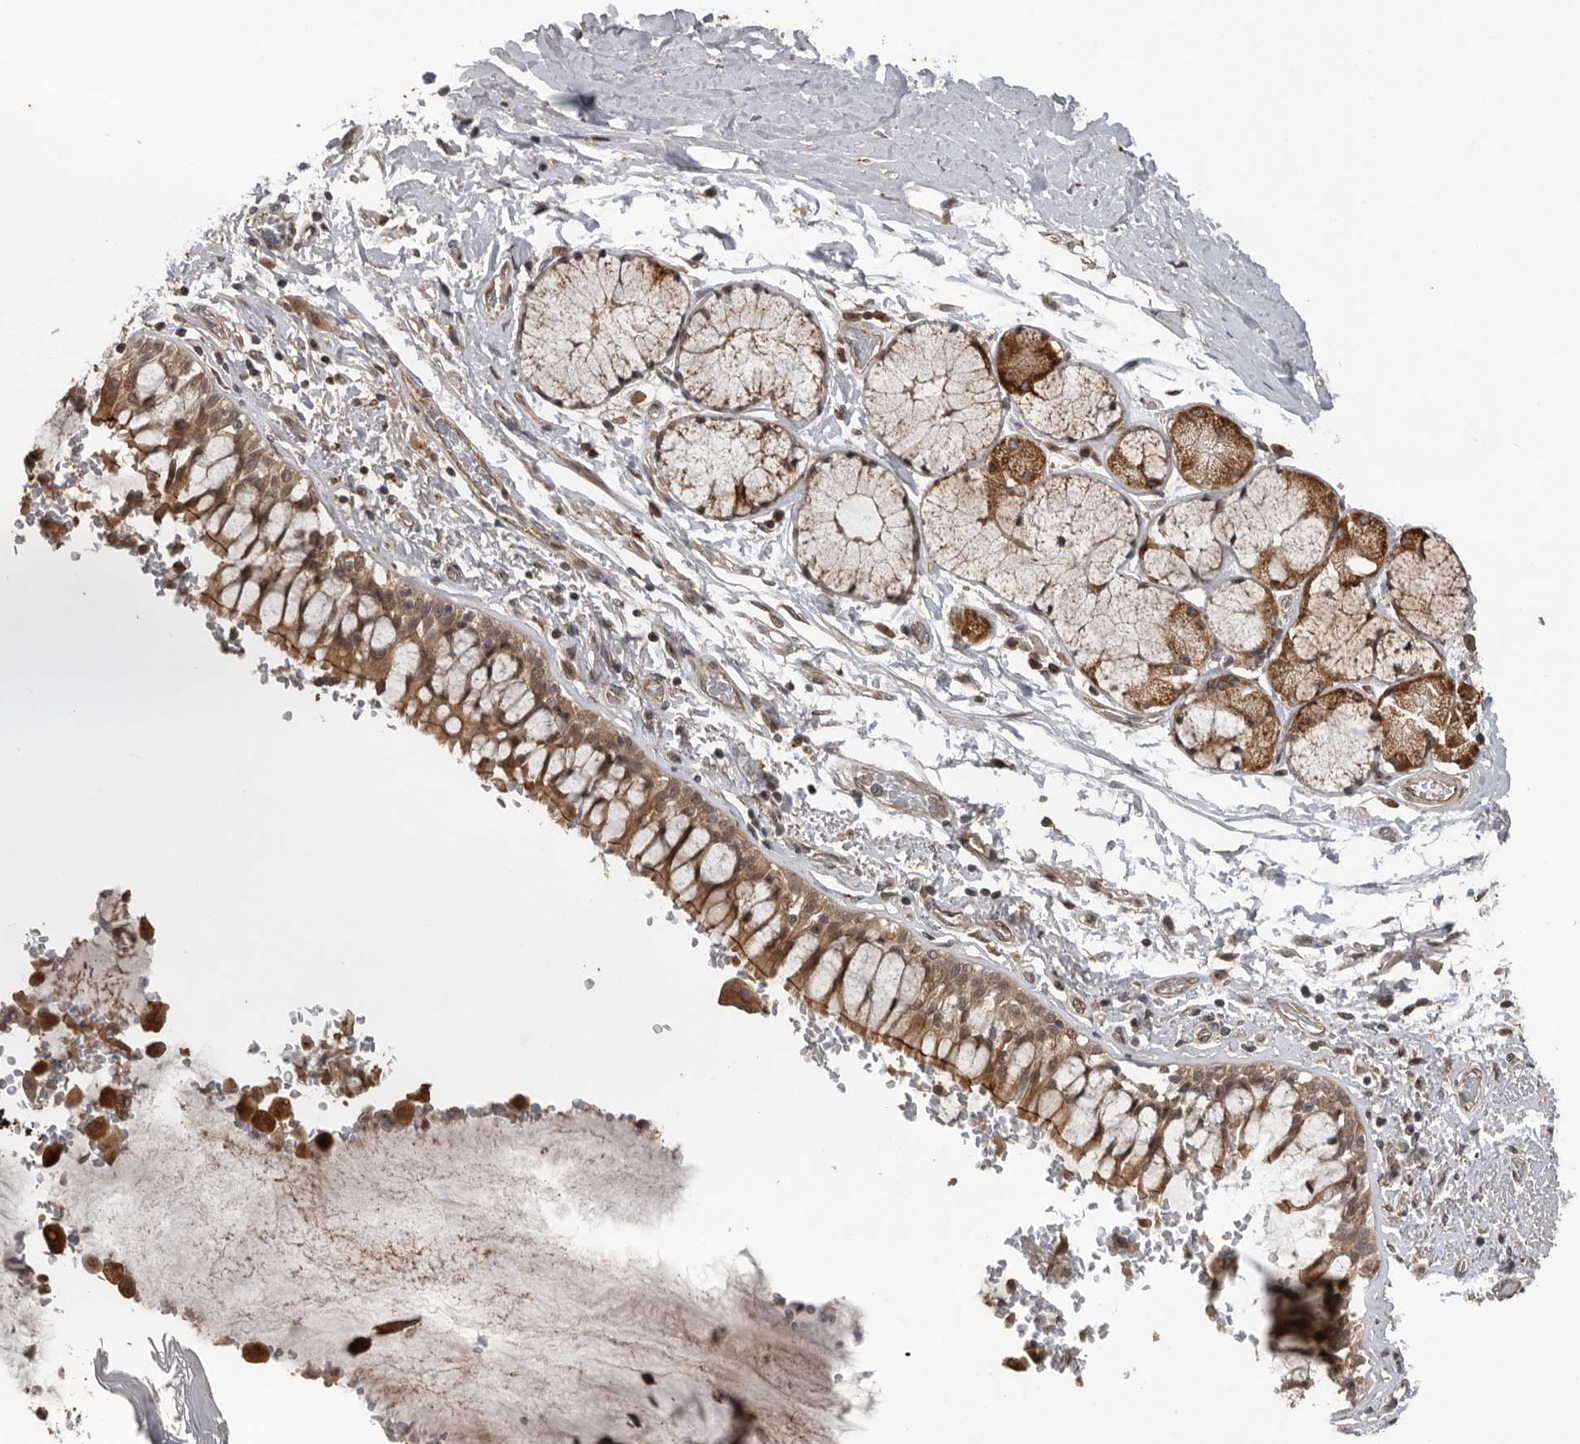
{"staining": {"intensity": "moderate", "quantity": ">75%", "location": "cytoplasmic/membranous"}, "tissue": "bronchus", "cell_type": "Respiratory epithelial cells", "image_type": "normal", "snomed": [{"axis": "morphology", "description": "Normal tissue, NOS"}, {"axis": "morphology", "description": "Inflammation, NOS"}, {"axis": "topography", "description": "Cartilage tissue"}, {"axis": "topography", "description": "Bronchus"}, {"axis": "topography", "description": "Lung"}], "caption": "Bronchus stained with a brown dye demonstrates moderate cytoplasmic/membranous positive expression in about >75% of respiratory epithelial cells.", "gene": "CEP350", "patient": {"sex": "female", "age": 64}}